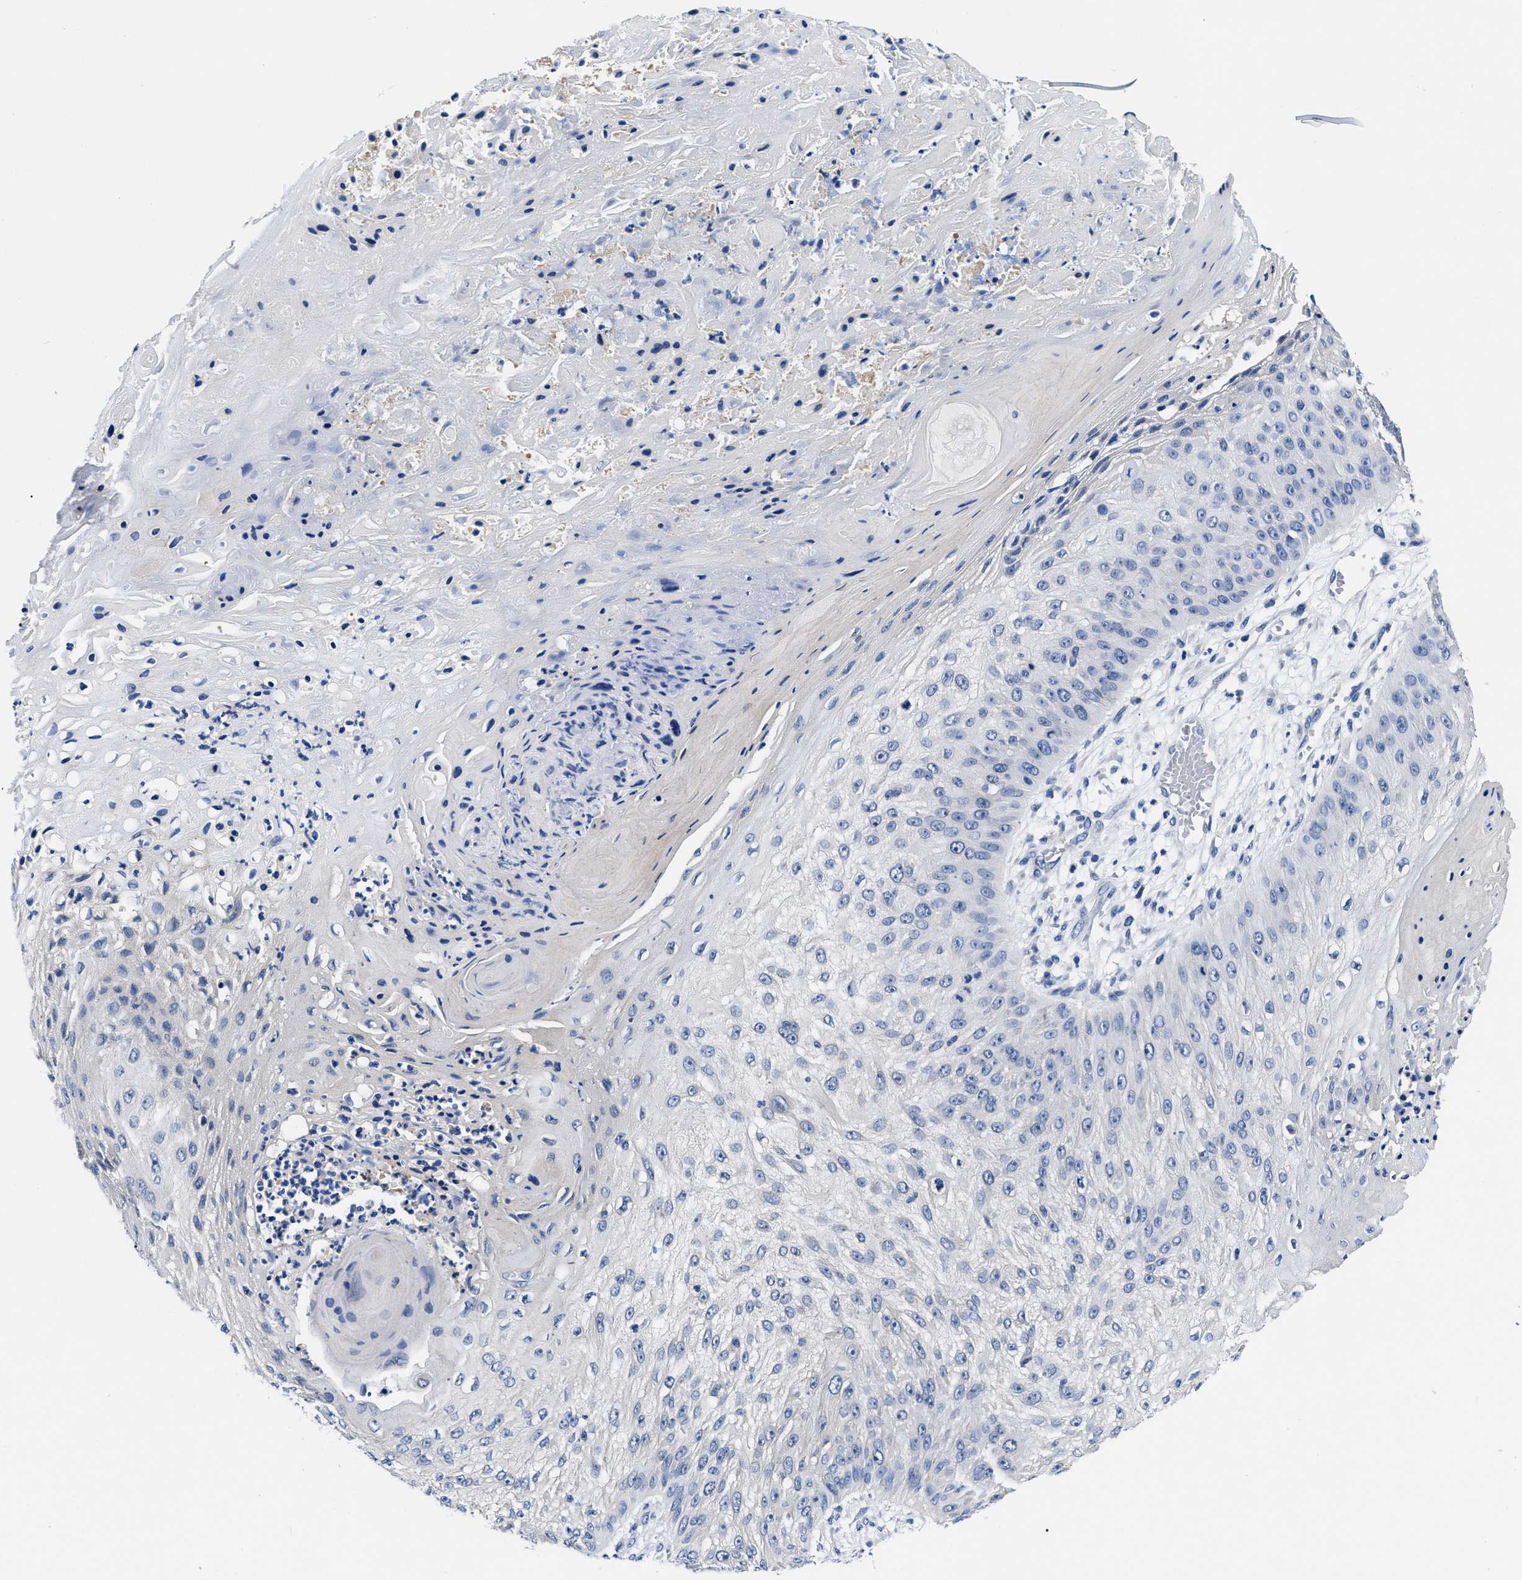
{"staining": {"intensity": "negative", "quantity": "none", "location": "none"}, "tissue": "skin cancer", "cell_type": "Tumor cells", "image_type": "cancer", "snomed": [{"axis": "morphology", "description": "Squamous cell carcinoma, NOS"}, {"axis": "topography", "description": "Skin"}], "caption": "An image of skin squamous cell carcinoma stained for a protein displays no brown staining in tumor cells.", "gene": "SLC35F1", "patient": {"sex": "female", "age": 80}}